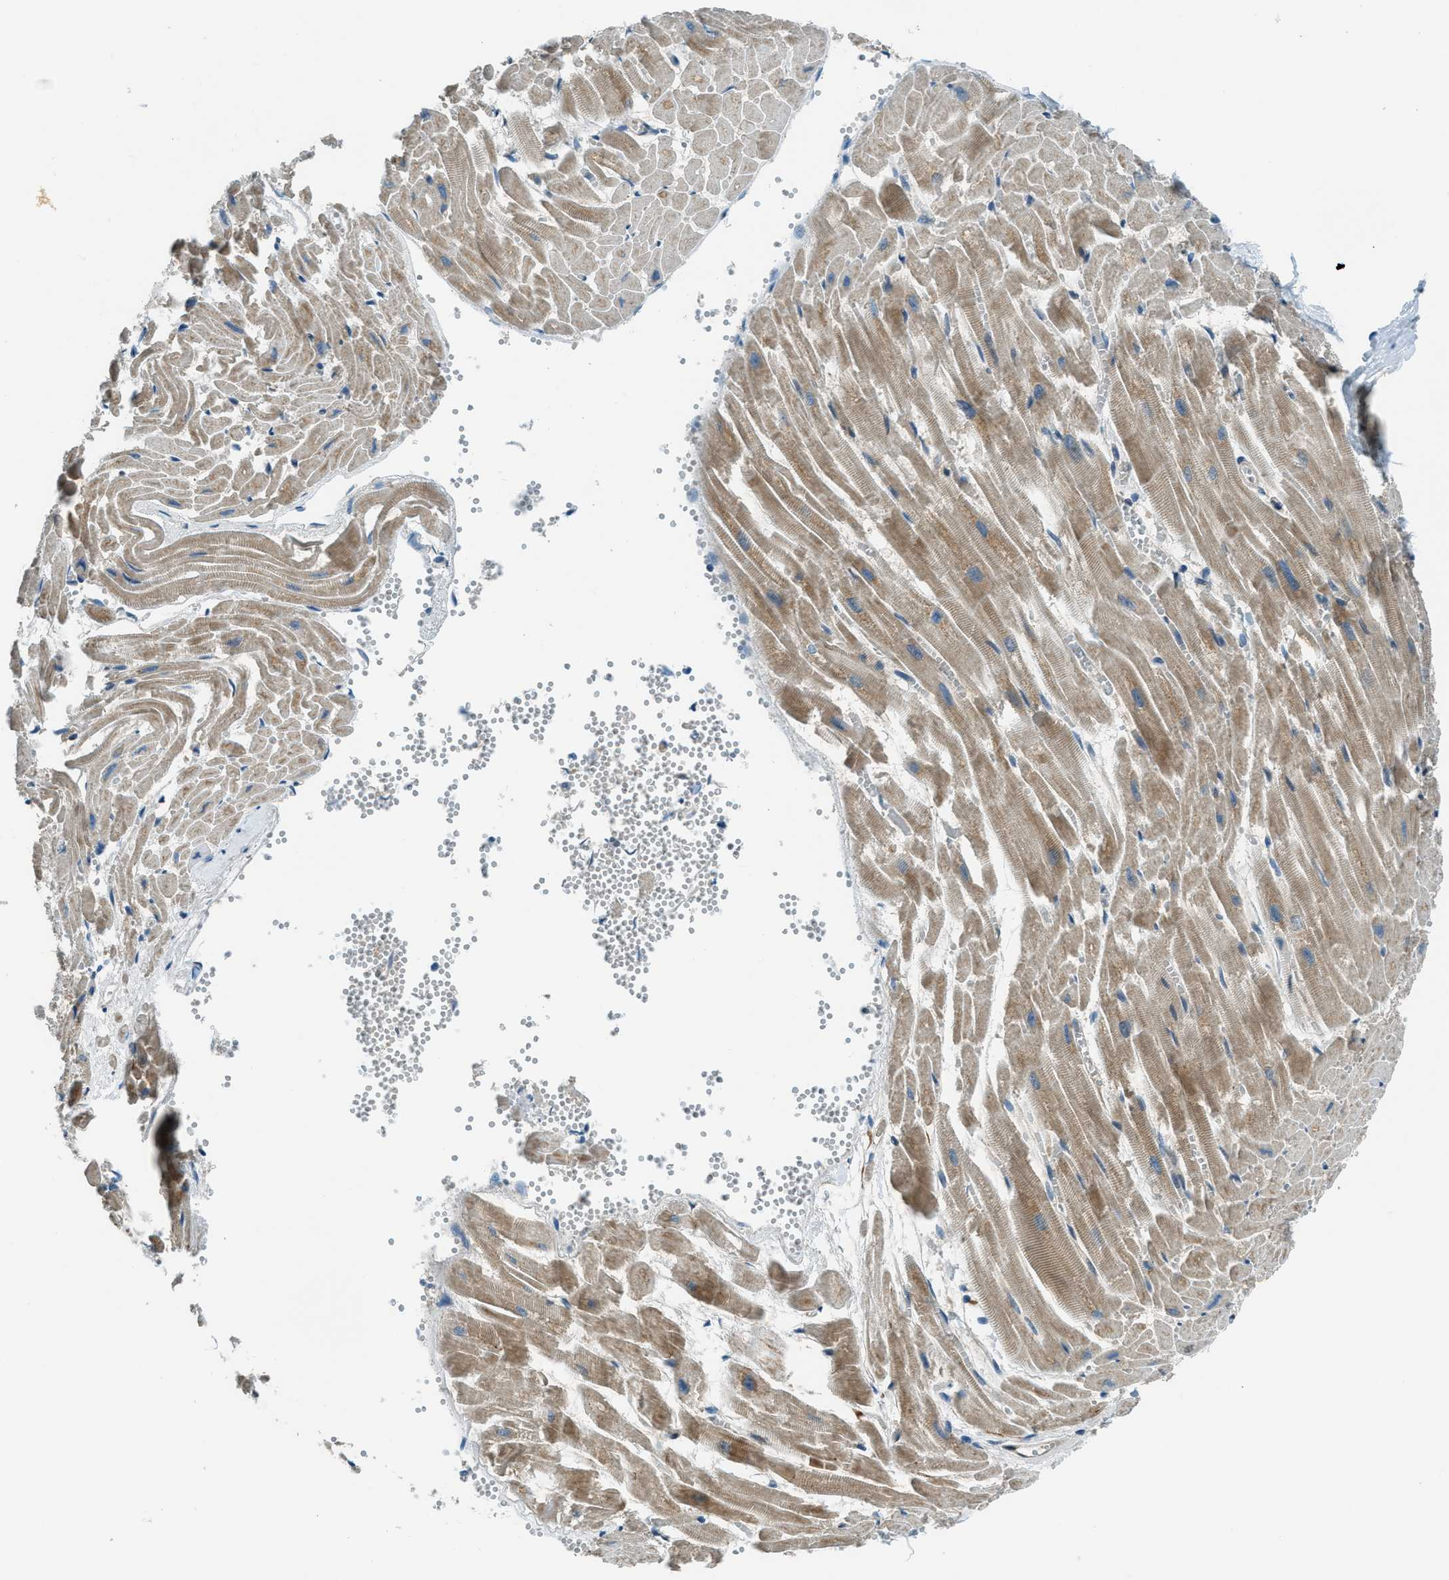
{"staining": {"intensity": "moderate", "quantity": ">75%", "location": "cytoplasmic/membranous"}, "tissue": "heart muscle", "cell_type": "Cardiomyocytes", "image_type": "normal", "snomed": [{"axis": "morphology", "description": "Normal tissue, NOS"}, {"axis": "topography", "description": "Heart"}], "caption": "Heart muscle stained with DAB (3,3'-diaminobenzidine) immunohistochemistry reveals medium levels of moderate cytoplasmic/membranous expression in about >75% of cardiomyocytes. The staining was performed using DAB (3,3'-diaminobenzidine), with brown indicating positive protein expression. Nuclei are stained blue with hematoxylin.", "gene": "NPEPL1", "patient": {"sex": "female", "age": 19}}